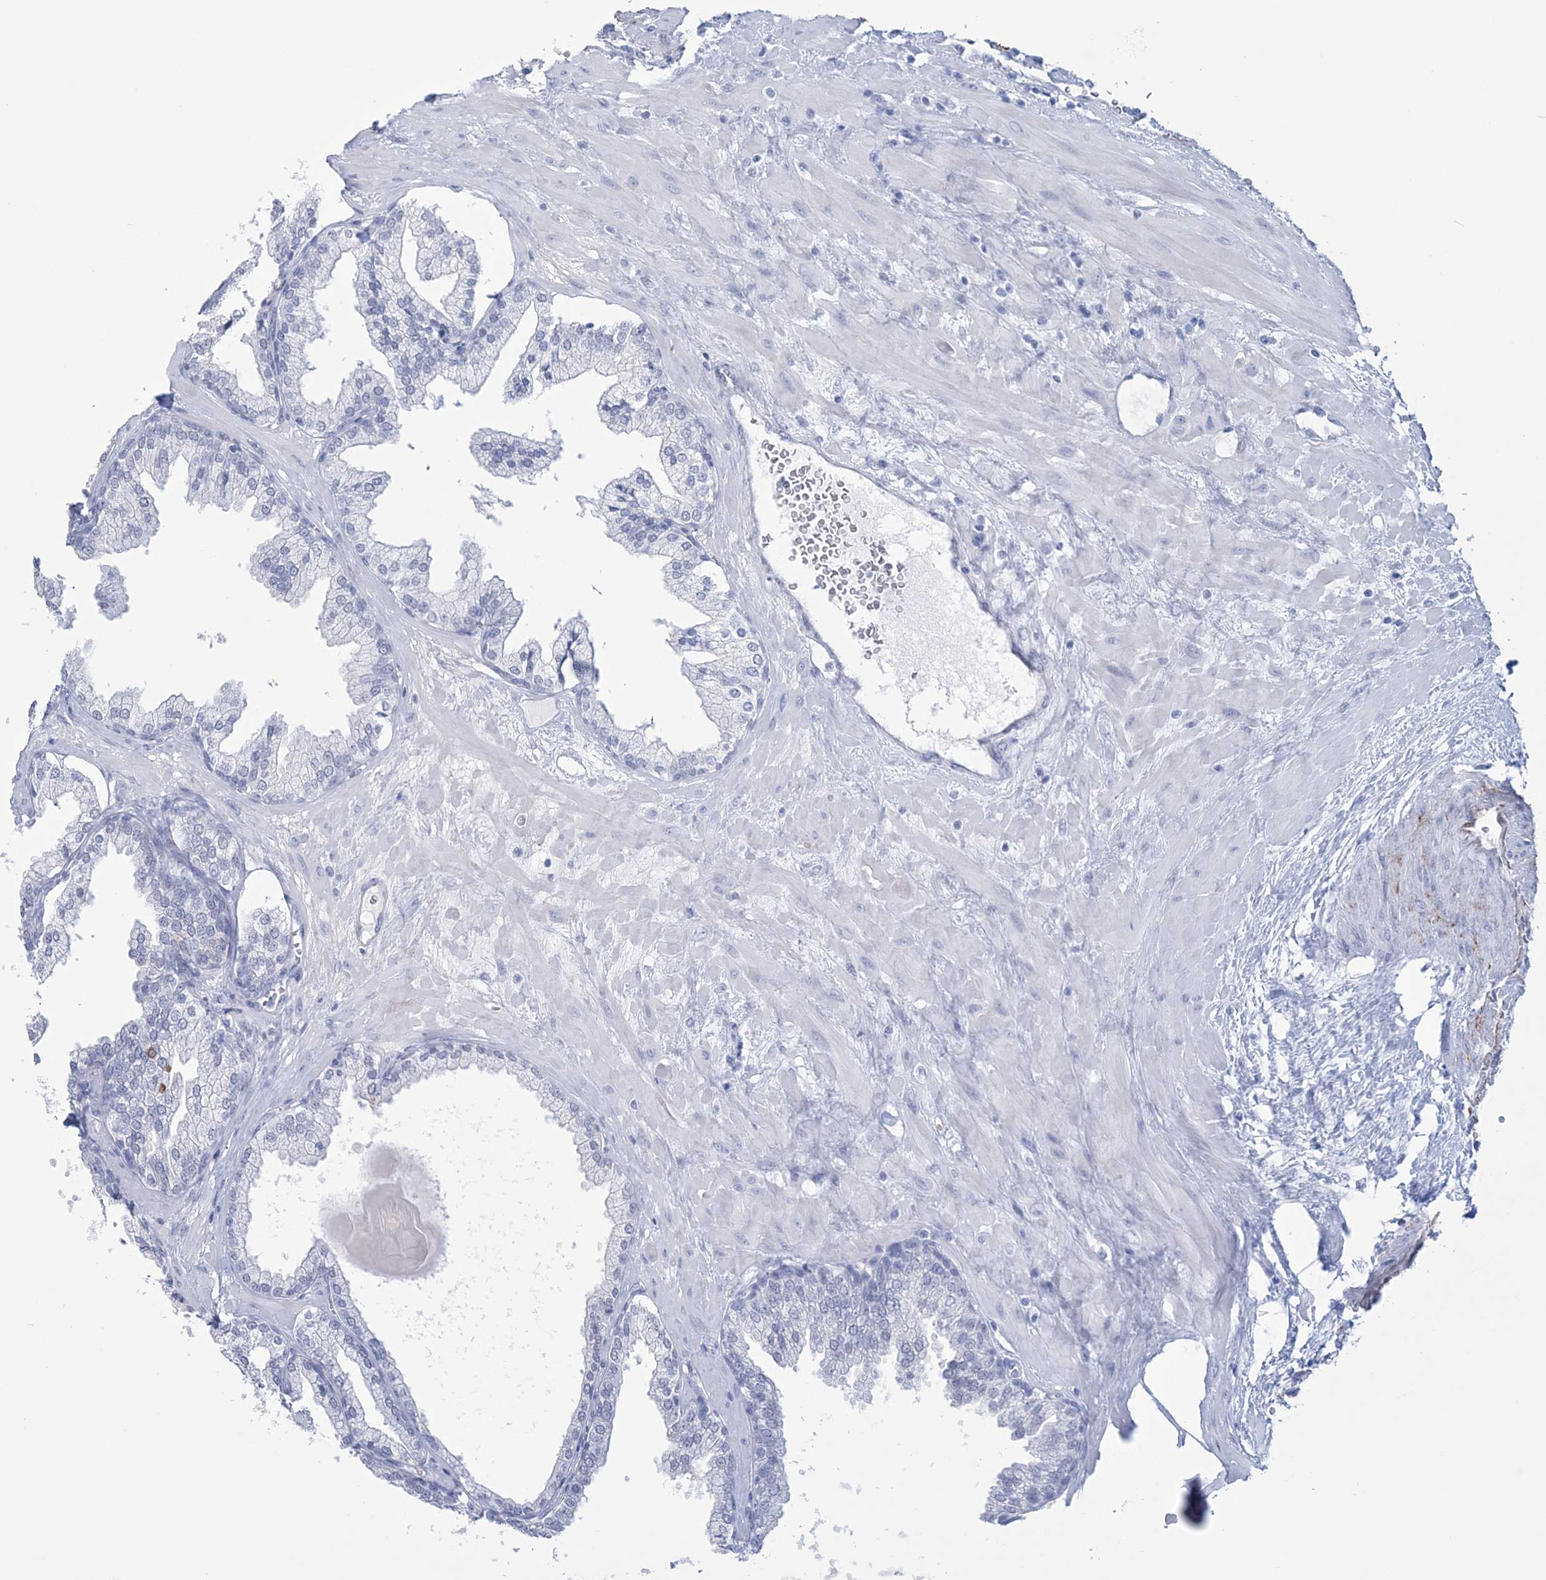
{"staining": {"intensity": "negative", "quantity": "none", "location": "none"}, "tissue": "prostate", "cell_type": "Glandular cells", "image_type": "normal", "snomed": [{"axis": "morphology", "description": "Normal tissue, NOS"}, {"axis": "topography", "description": "Prostate"}], "caption": "A high-resolution photomicrograph shows IHC staining of unremarkable prostate, which displays no significant expression in glandular cells. (Stains: DAB (3,3'-diaminobenzidine) IHC with hematoxylin counter stain, Microscopy: brightfield microscopy at high magnification).", "gene": "DPCD", "patient": {"sex": "male", "age": 51}}